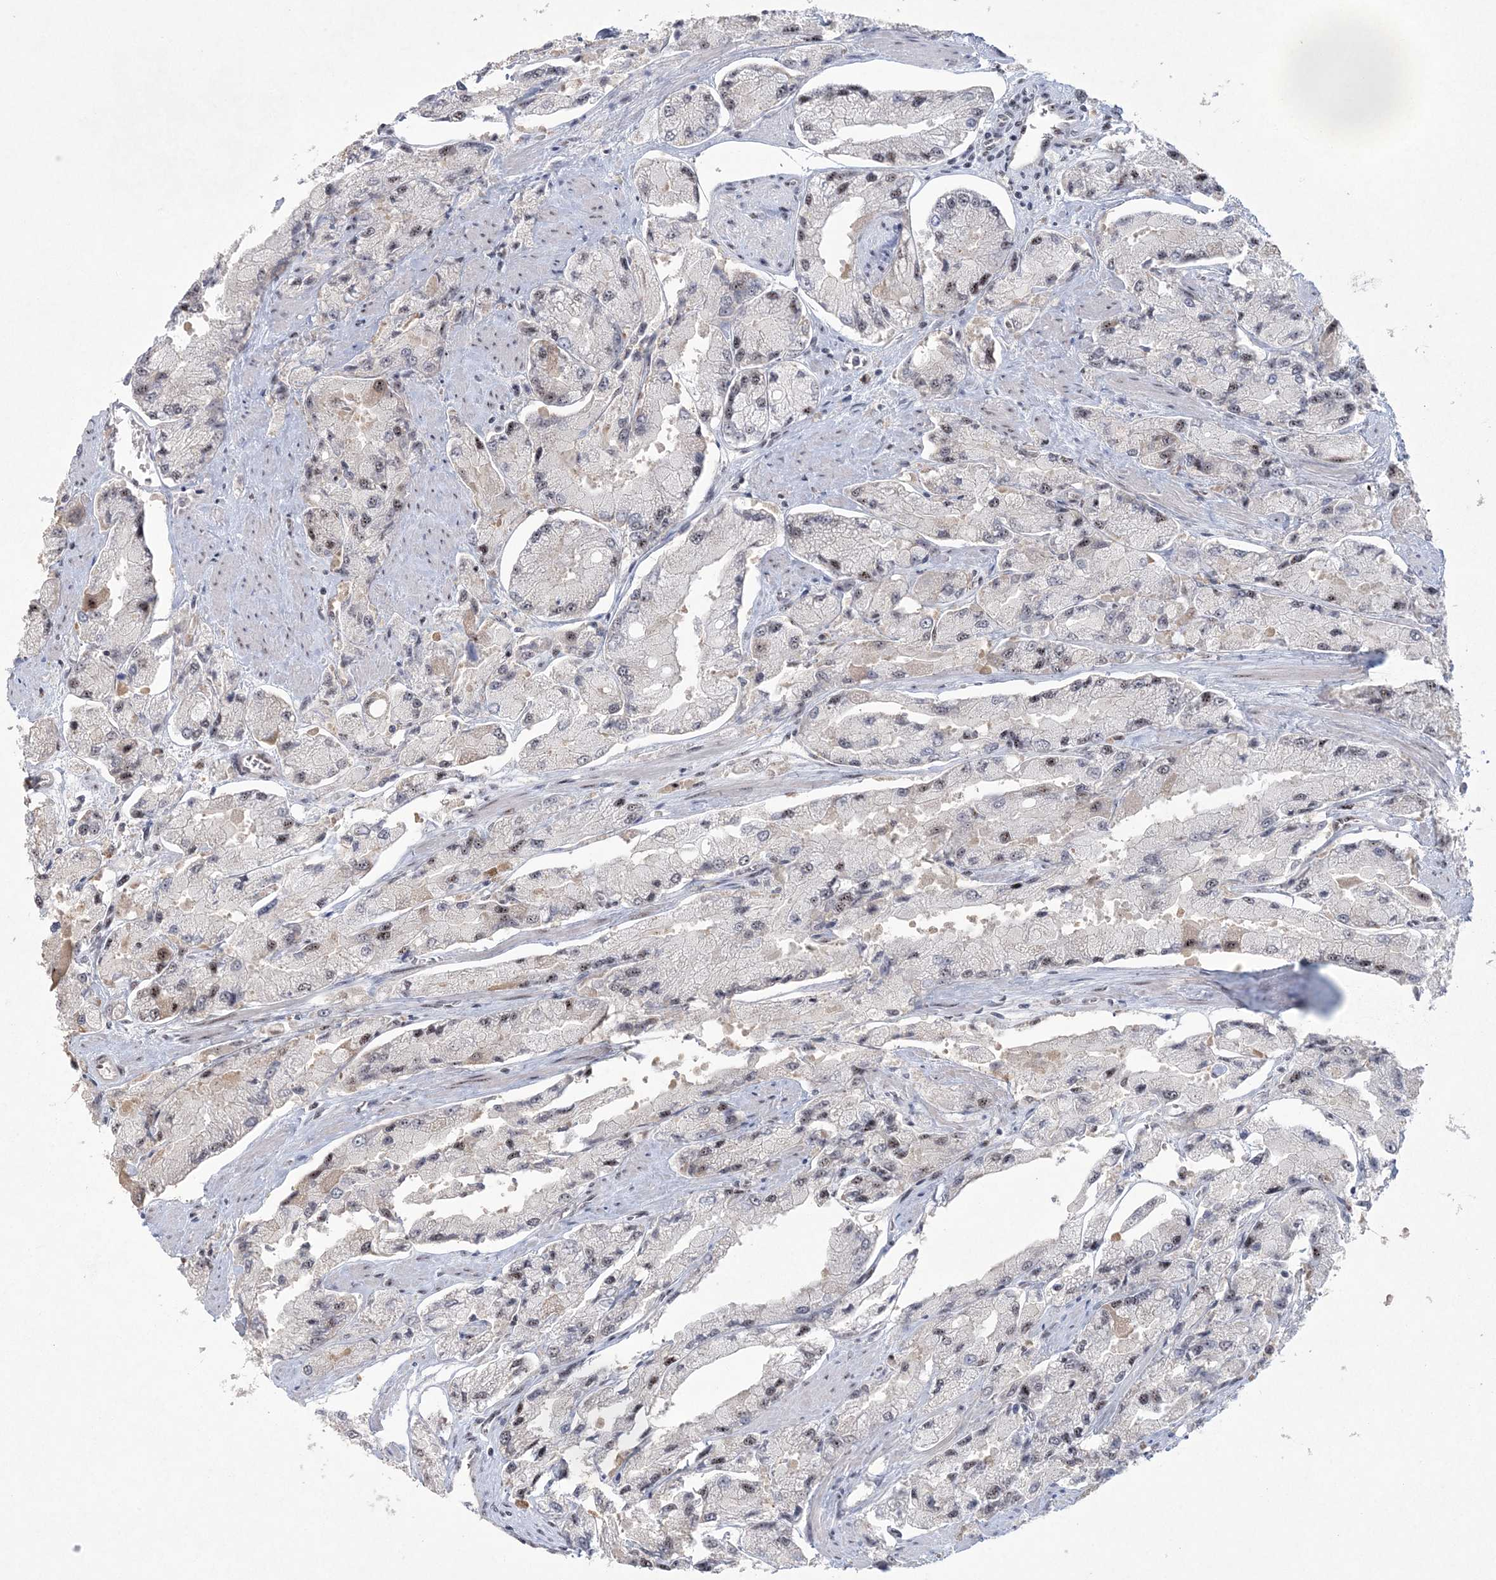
{"staining": {"intensity": "moderate", "quantity": "<25%", "location": "nuclear"}, "tissue": "prostate cancer", "cell_type": "Tumor cells", "image_type": "cancer", "snomed": [{"axis": "morphology", "description": "Adenocarcinoma, High grade"}, {"axis": "topography", "description": "Prostate"}], "caption": "Human prostate cancer stained with a brown dye shows moderate nuclear positive positivity in about <25% of tumor cells.", "gene": "KDM6B", "patient": {"sex": "male", "age": 58}}